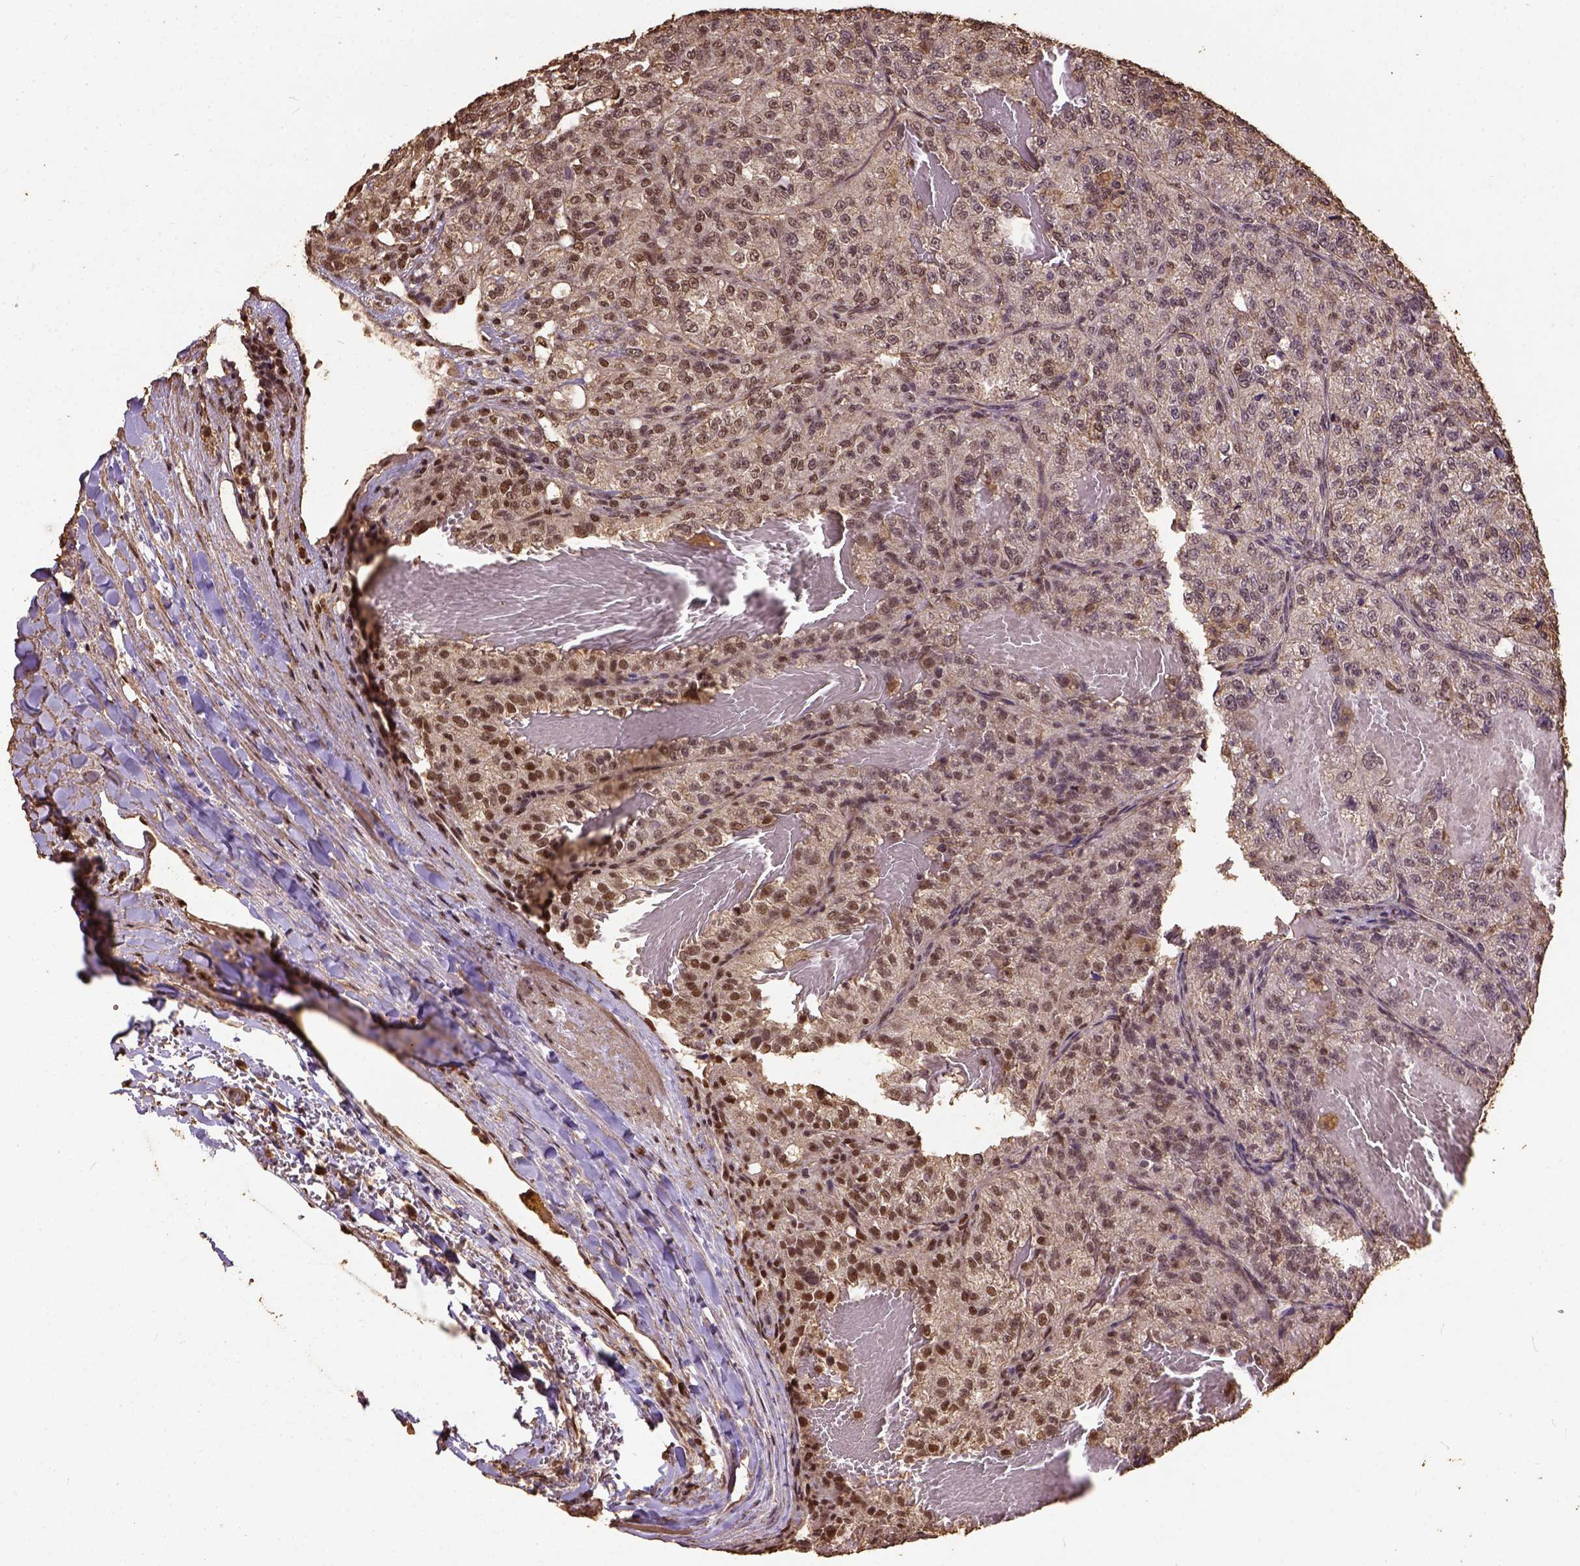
{"staining": {"intensity": "moderate", "quantity": ">75%", "location": "nuclear"}, "tissue": "renal cancer", "cell_type": "Tumor cells", "image_type": "cancer", "snomed": [{"axis": "morphology", "description": "Adenocarcinoma, NOS"}, {"axis": "topography", "description": "Kidney"}], "caption": "A high-resolution image shows immunohistochemistry (IHC) staining of renal cancer, which demonstrates moderate nuclear positivity in approximately >75% of tumor cells.", "gene": "NACC1", "patient": {"sex": "female", "age": 63}}